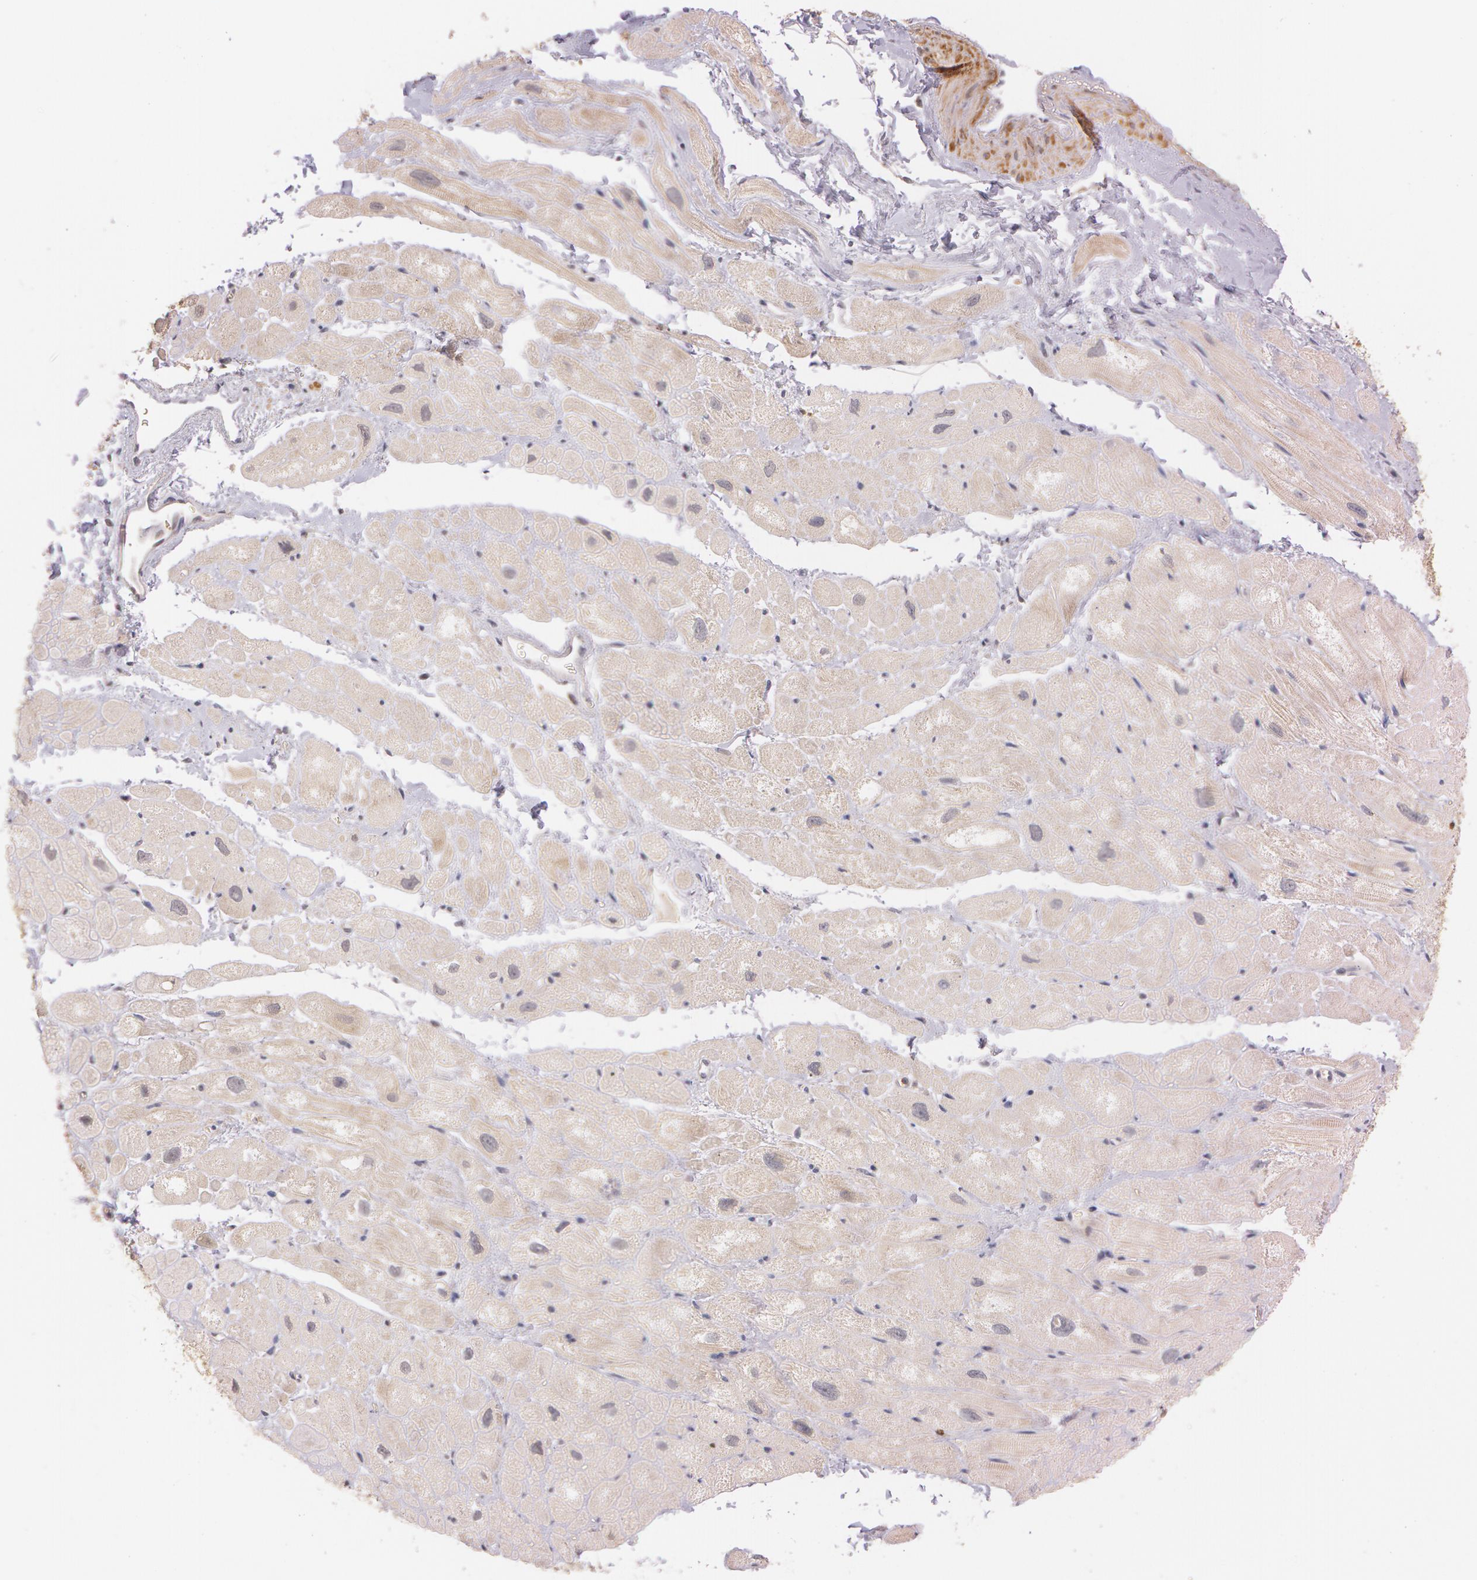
{"staining": {"intensity": "weak", "quantity": ">75%", "location": "cytoplasmic/membranous"}, "tissue": "heart muscle", "cell_type": "Cardiomyocytes", "image_type": "normal", "snomed": [{"axis": "morphology", "description": "Normal tissue, NOS"}, {"axis": "topography", "description": "Heart"}], "caption": "High-magnification brightfield microscopy of unremarkable heart muscle stained with DAB (brown) and counterstained with hematoxylin (blue). cardiomyocytes exhibit weak cytoplasmic/membranous staining is seen in approximately>75% of cells. The protein of interest is stained brown, and the nuclei are stained in blue (DAB IHC with brightfield microscopy, high magnification).", "gene": "ATG2B", "patient": {"sex": "male", "age": 49}}